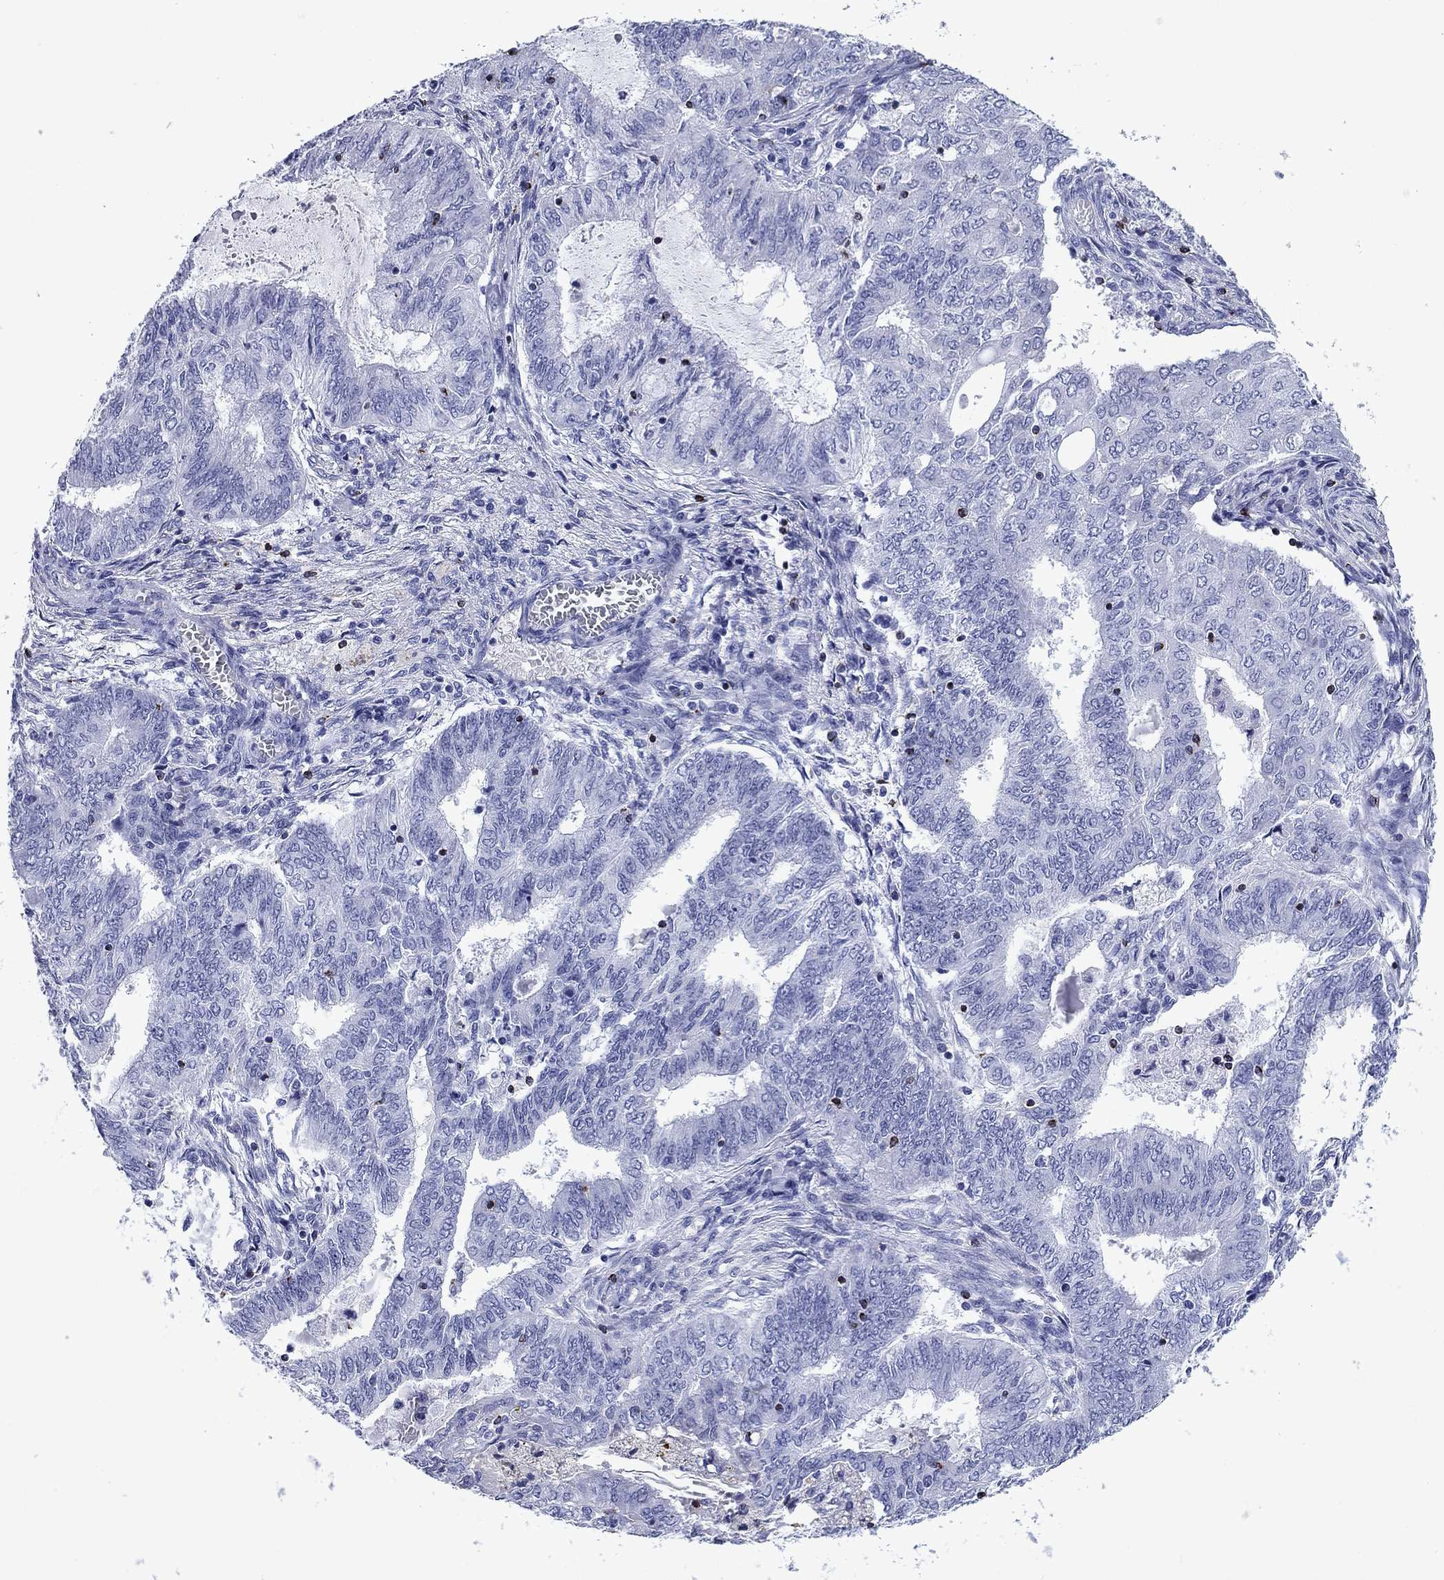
{"staining": {"intensity": "negative", "quantity": "none", "location": "none"}, "tissue": "endometrial cancer", "cell_type": "Tumor cells", "image_type": "cancer", "snomed": [{"axis": "morphology", "description": "Adenocarcinoma, NOS"}, {"axis": "topography", "description": "Endometrium"}], "caption": "Immunohistochemical staining of endometrial cancer (adenocarcinoma) shows no significant positivity in tumor cells. (DAB (3,3'-diaminobenzidine) immunohistochemistry (IHC), high magnification).", "gene": "GZMK", "patient": {"sex": "female", "age": 62}}